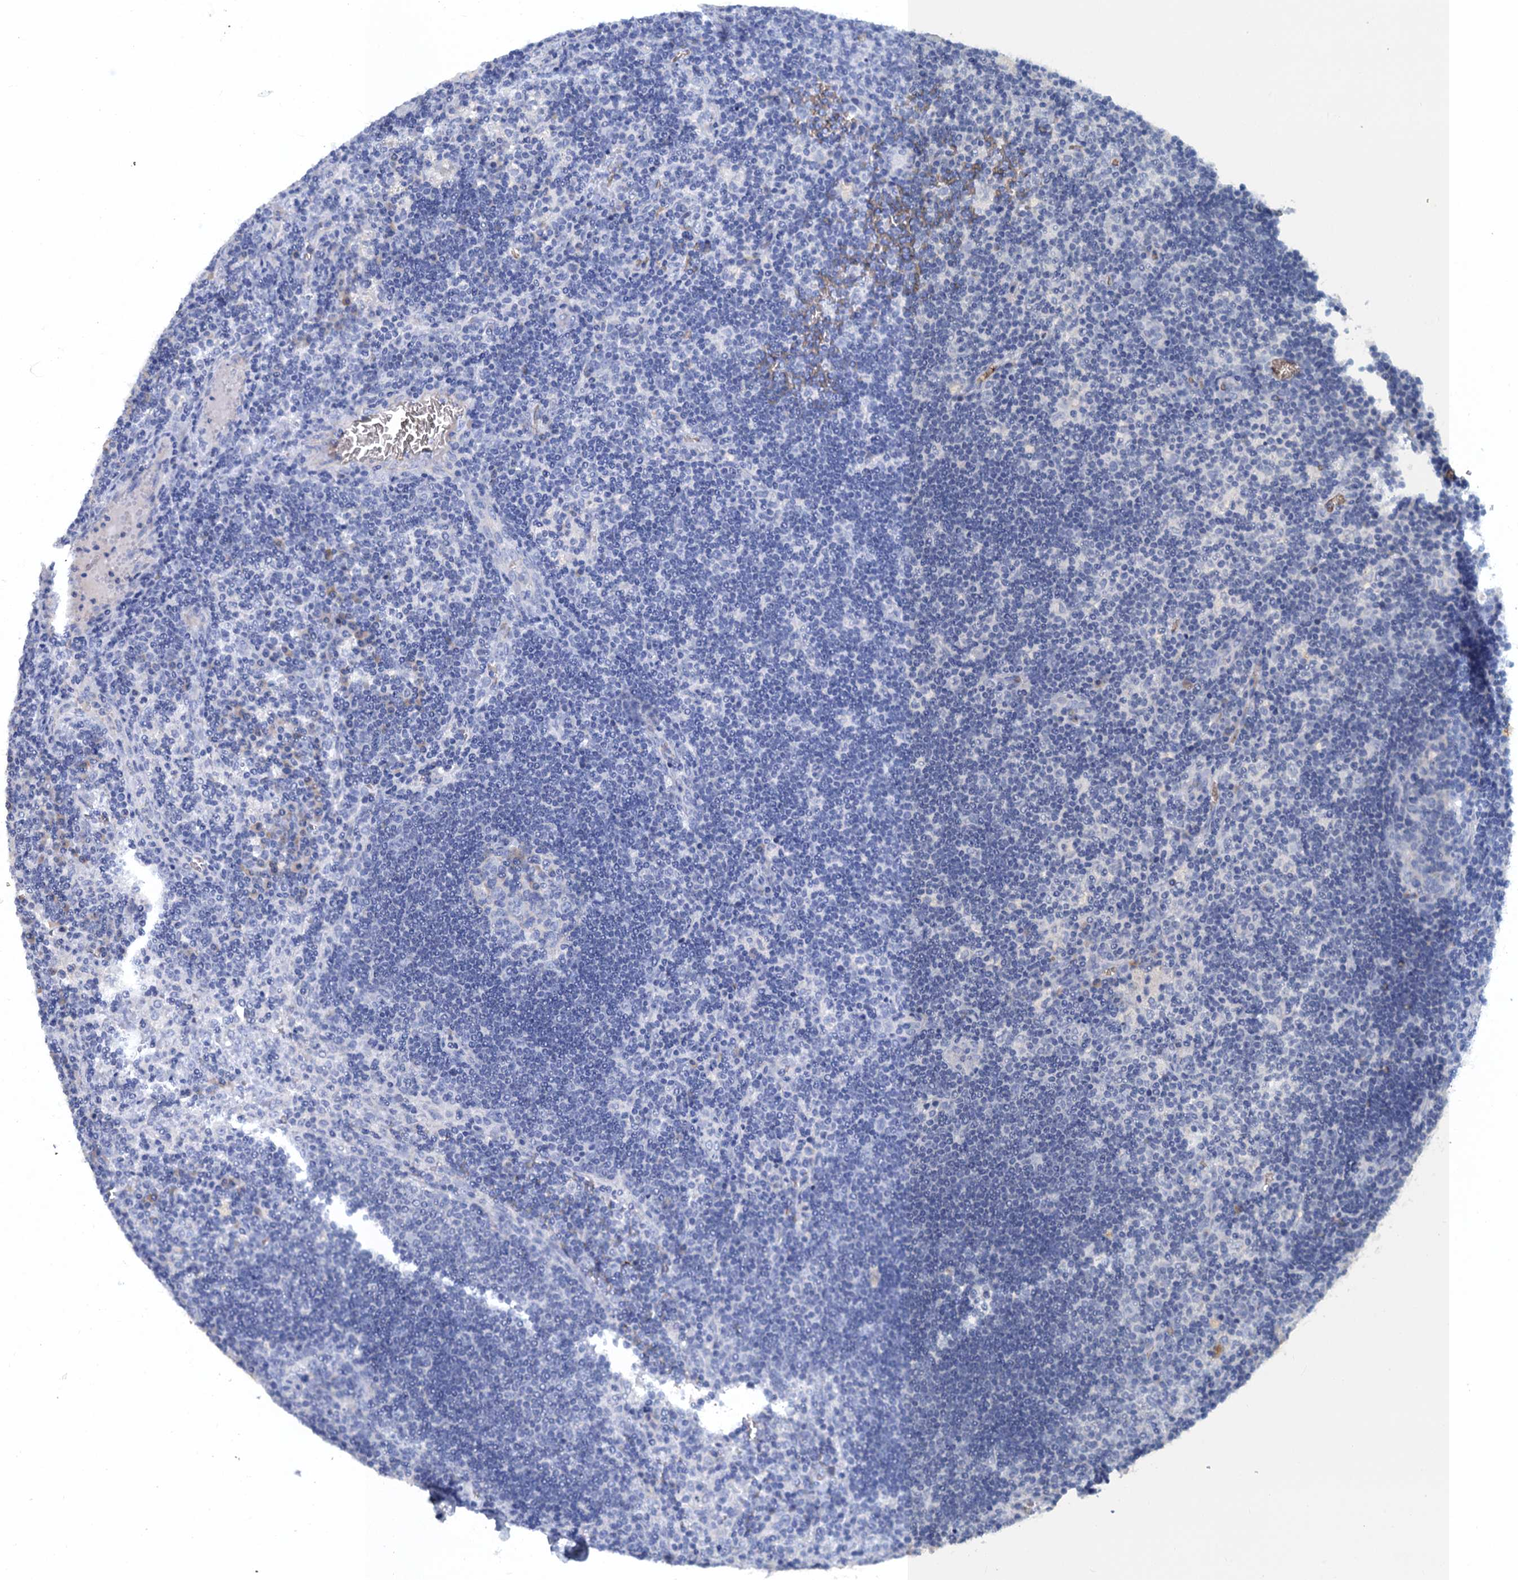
{"staining": {"intensity": "negative", "quantity": "none", "location": "none"}, "tissue": "lymph node", "cell_type": "Germinal center cells", "image_type": "normal", "snomed": [{"axis": "morphology", "description": "Normal tissue, NOS"}, {"axis": "topography", "description": "Lymph node"}], "caption": "The histopathology image demonstrates no staining of germinal center cells in benign lymph node. (DAB (3,3'-diaminobenzidine) immunohistochemistry (IHC) visualized using brightfield microscopy, high magnification).", "gene": "MYADML2", "patient": {"sex": "male", "age": 58}}